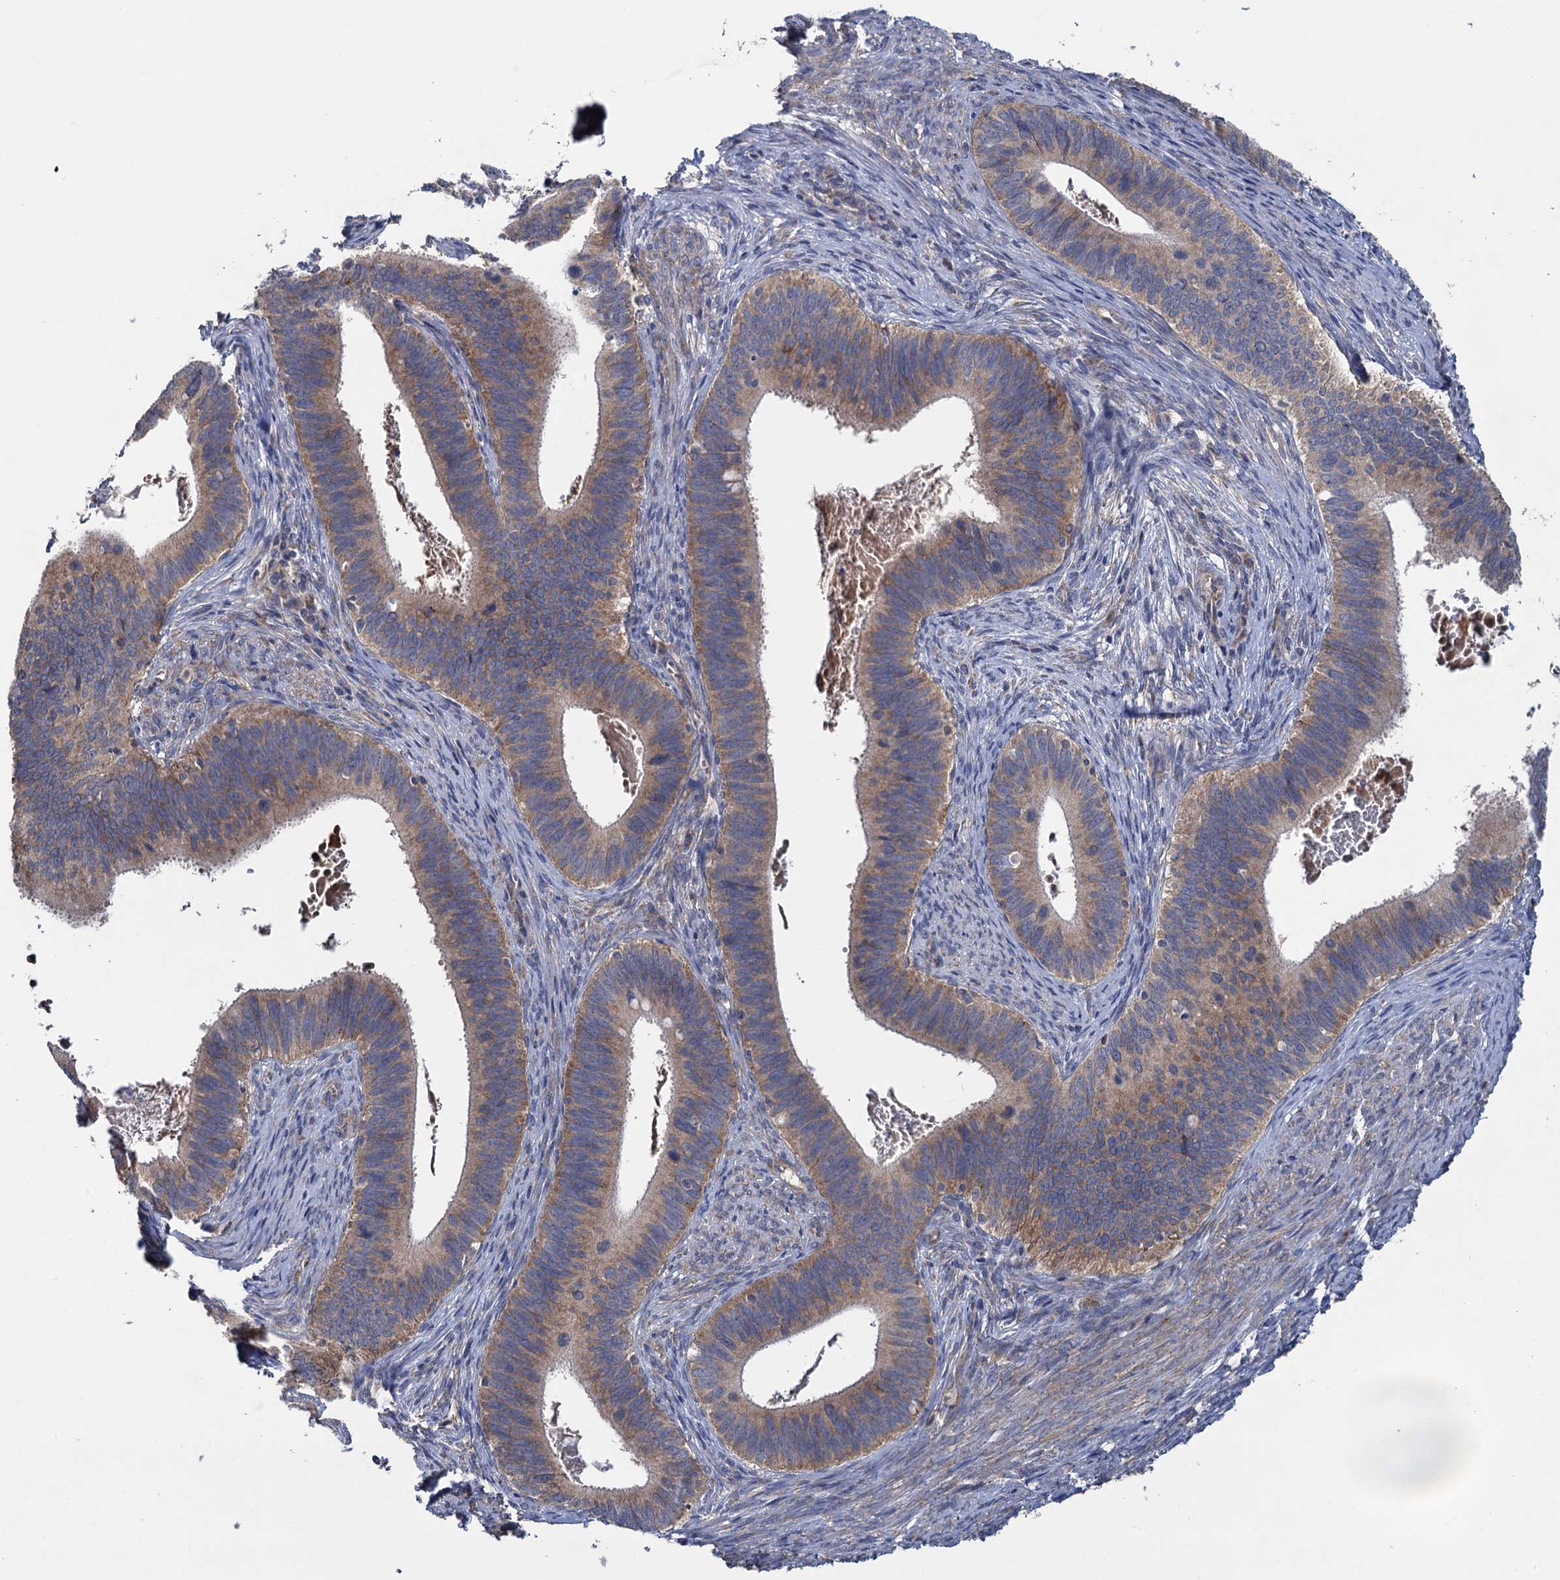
{"staining": {"intensity": "moderate", "quantity": ">75%", "location": "cytoplasmic/membranous"}, "tissue": "cervical cancer", "cell_type": "Tumor cells", "image_type": "cancer", "snomed": [{"axis": "morphology", "description": "Adenocarcinoma, NOS"}, {"axis": "topography", "description": "Cervix"}], "caption": "Immunohistochemistry (IHC) of adenocarcinoma (cervical) reveals medium levels of moderate cytoplasmic/membranous positivity in about >75% of tumor cells.", "gene": "GSTM2", "patient": {"sex": "female", "age": 42}}